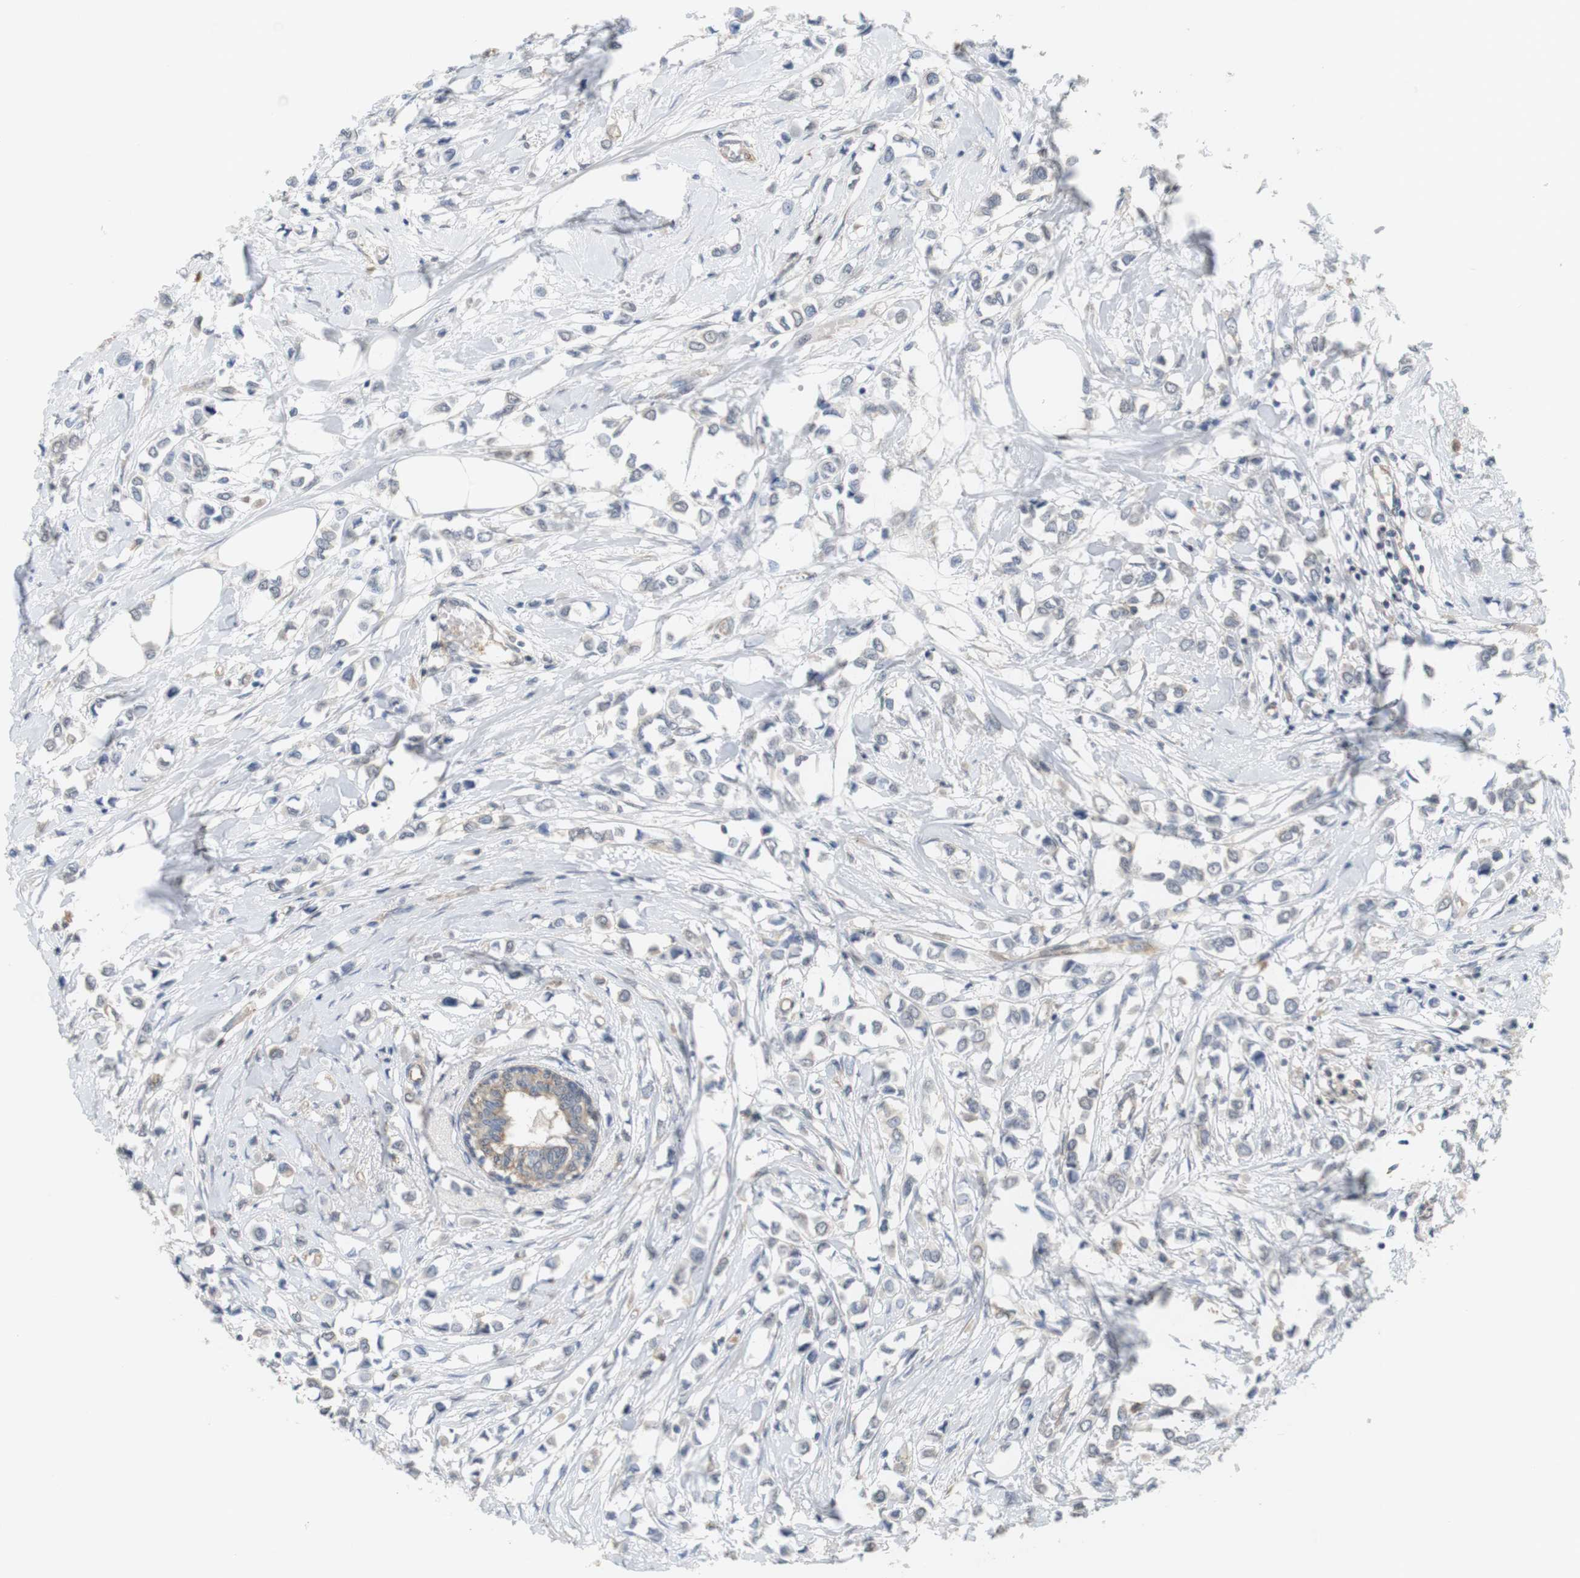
{"staining": {"intensity": "negative", "quantity": "none", "location": "none"}, "tissue": "breast cancer", "cell_type": "Tumor cells", "image_type": "cancer", "snomed": [{"axis": "morphology", "description": "Lobular carcinoma"}, {"axis": "topography", "description": "Breast"}], "caption": "A photomicrograph of human lobular carcinoma (breast) is negative for staining in tumor cells.", "gene": "OSR1", "patient": {"sex": "female", "age": 51}}